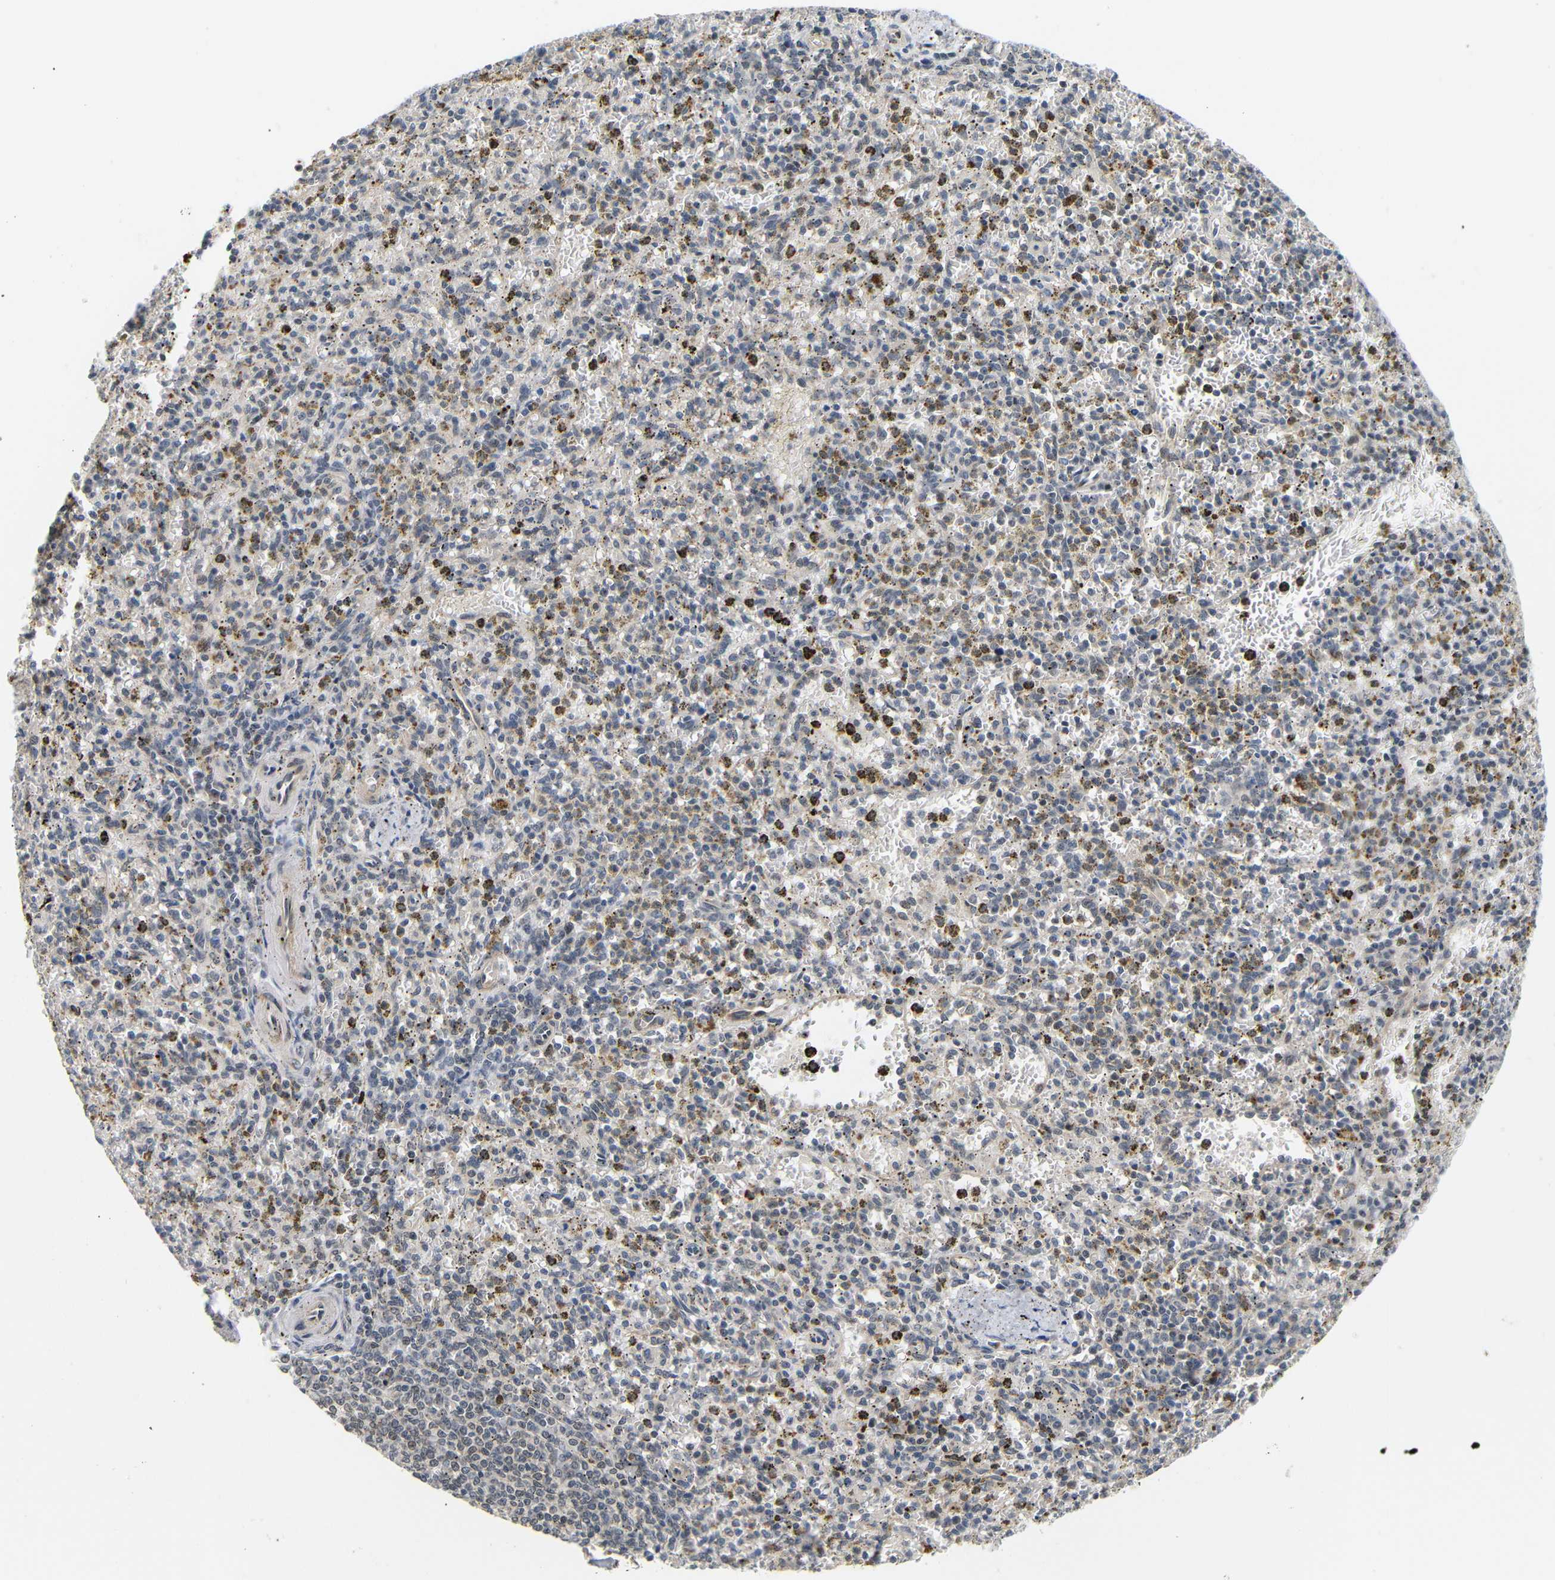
{"staining": {"intensity": "moderate", "quantity": "25%-75%", "location": "cytoplasmic/membranous"}, "tissue": "spleen", "cell_type": "Cells in red pulp", "image_type": "normal", "snomed": [{"axis": "morphology", "description": "Normal tissue, NOS"}, {"axis": "topography", "description": "Spleen"}], "caption": "Immunohistochemistry (IHC) (DAB) staining of unremarkable human spleen demonstrates moderate cytoplasmic/membranous protein expression in approximately 25%-75% of cells in red pulp. The staining is performed using DAB brown chromogen to label protein expression. The nuclei are counter-stained blue using hematoxylin.", "gene": "GJA5", "patient": {"sex": "male", "age": 72}}